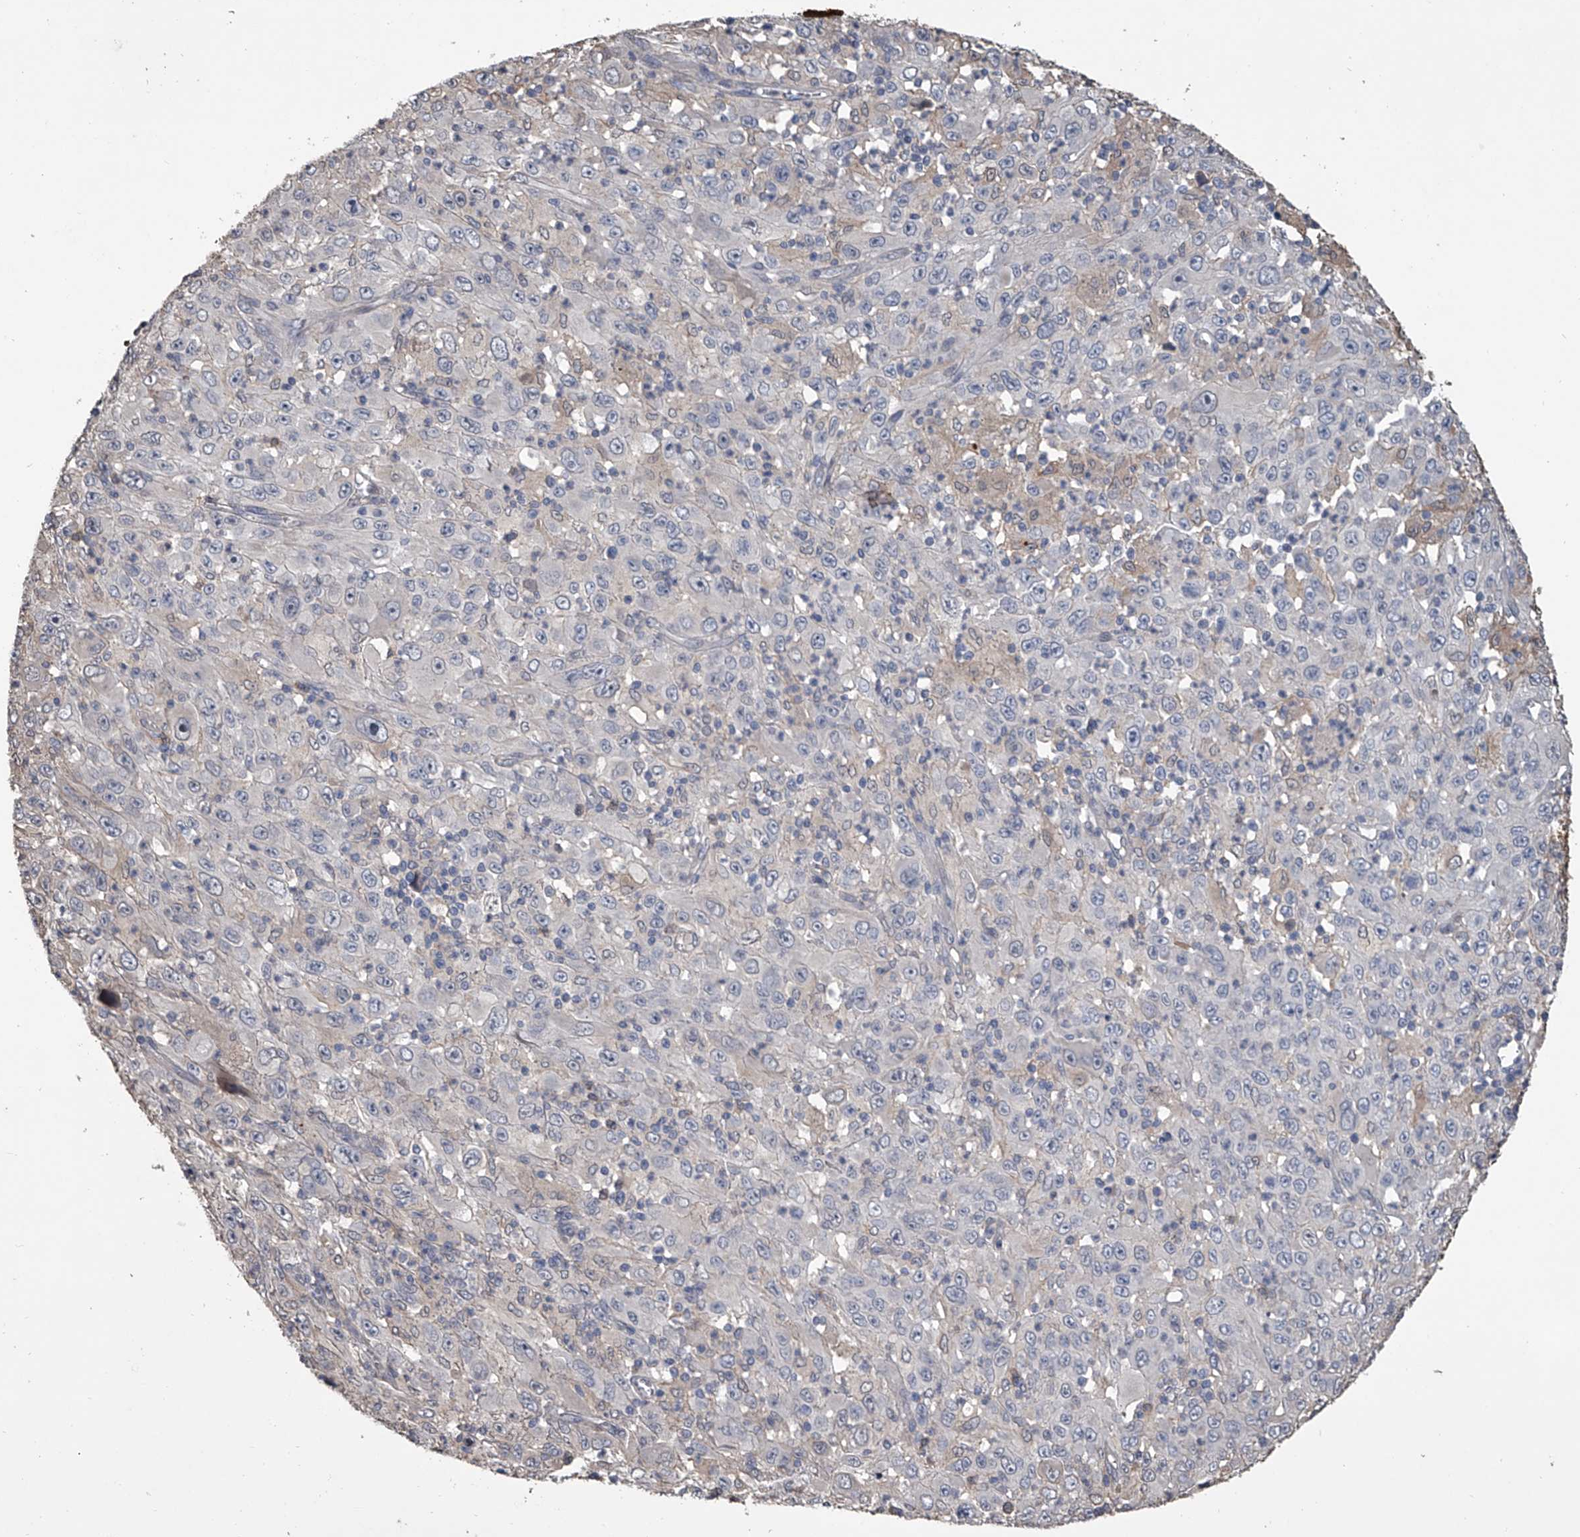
{"staining": {"intensity": "negative", "quantity": "none", "location": "none"}, "tissue": "melanoma", "cell_type": "Tumor cells", "image_type": "cancer", "snomed": [{"axis": "morphology", "description": "Malignant melanoma, Metastatic site"}, {"axis": "topography", "description": "Skin"}], "caption": "DAB immunohistochemical staining of melanoma exhibits no significant staining in tumor cells.", "gene": "DOCK9", "patient": {"sex": "female", "age": 56}}